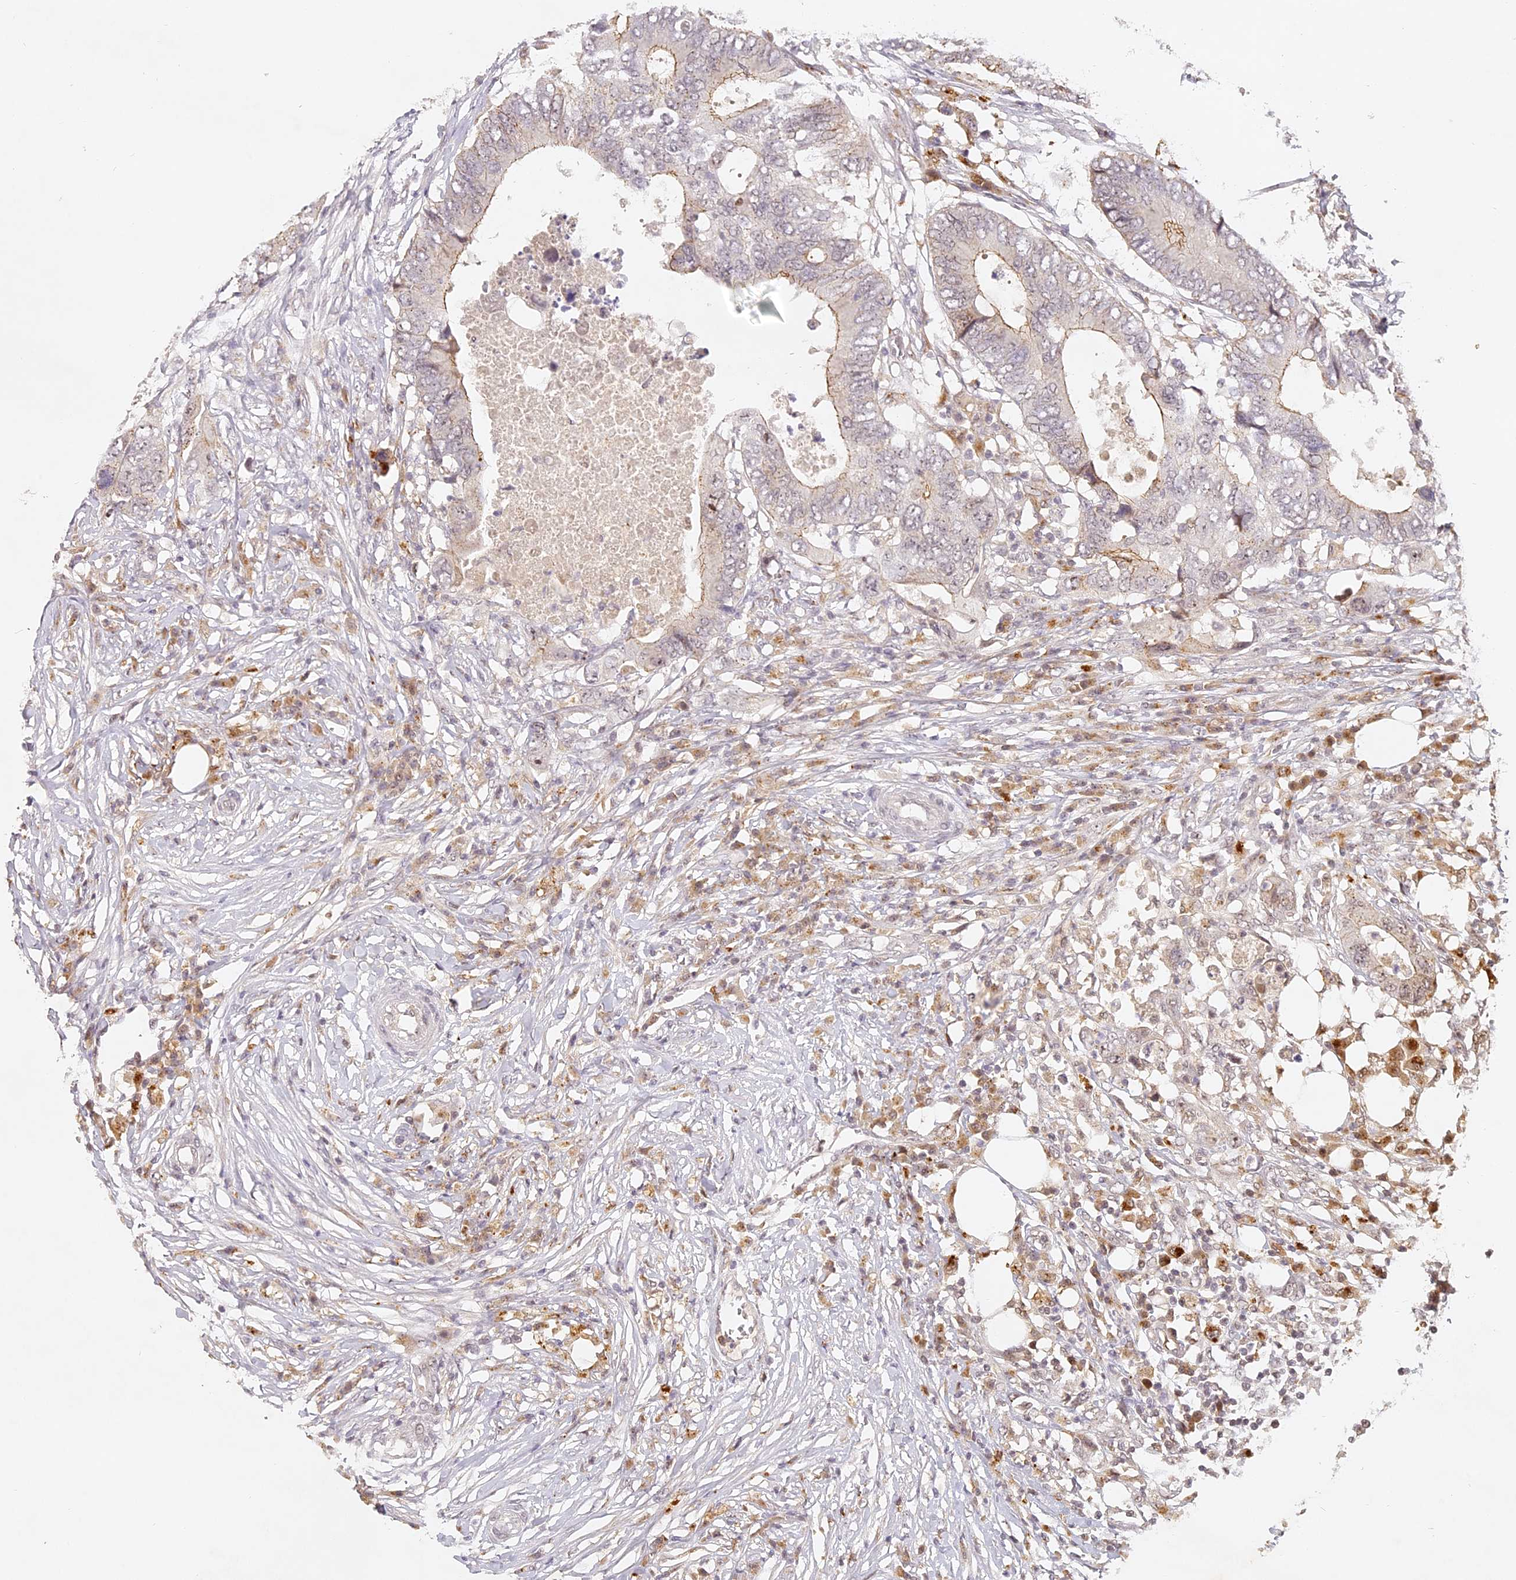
{"staining": {"intensity": "weak", "quantity": "<25%", "location": "cytoplasmic/membranous"}, "tissue": "colorectal cancer", "cell_type": "Tumor cells", "image_type": "cancer", "snomed": [{"axis": "morphology", "description": "Adenocarcinoma, NOS"}, {"axis": "topography", "description": "Colon"}], "caption": "Tumor cells show no significant positivity in colorectal cancer.", "gene": "ELL3", "patient": {"sex": "male", "age": 71}}